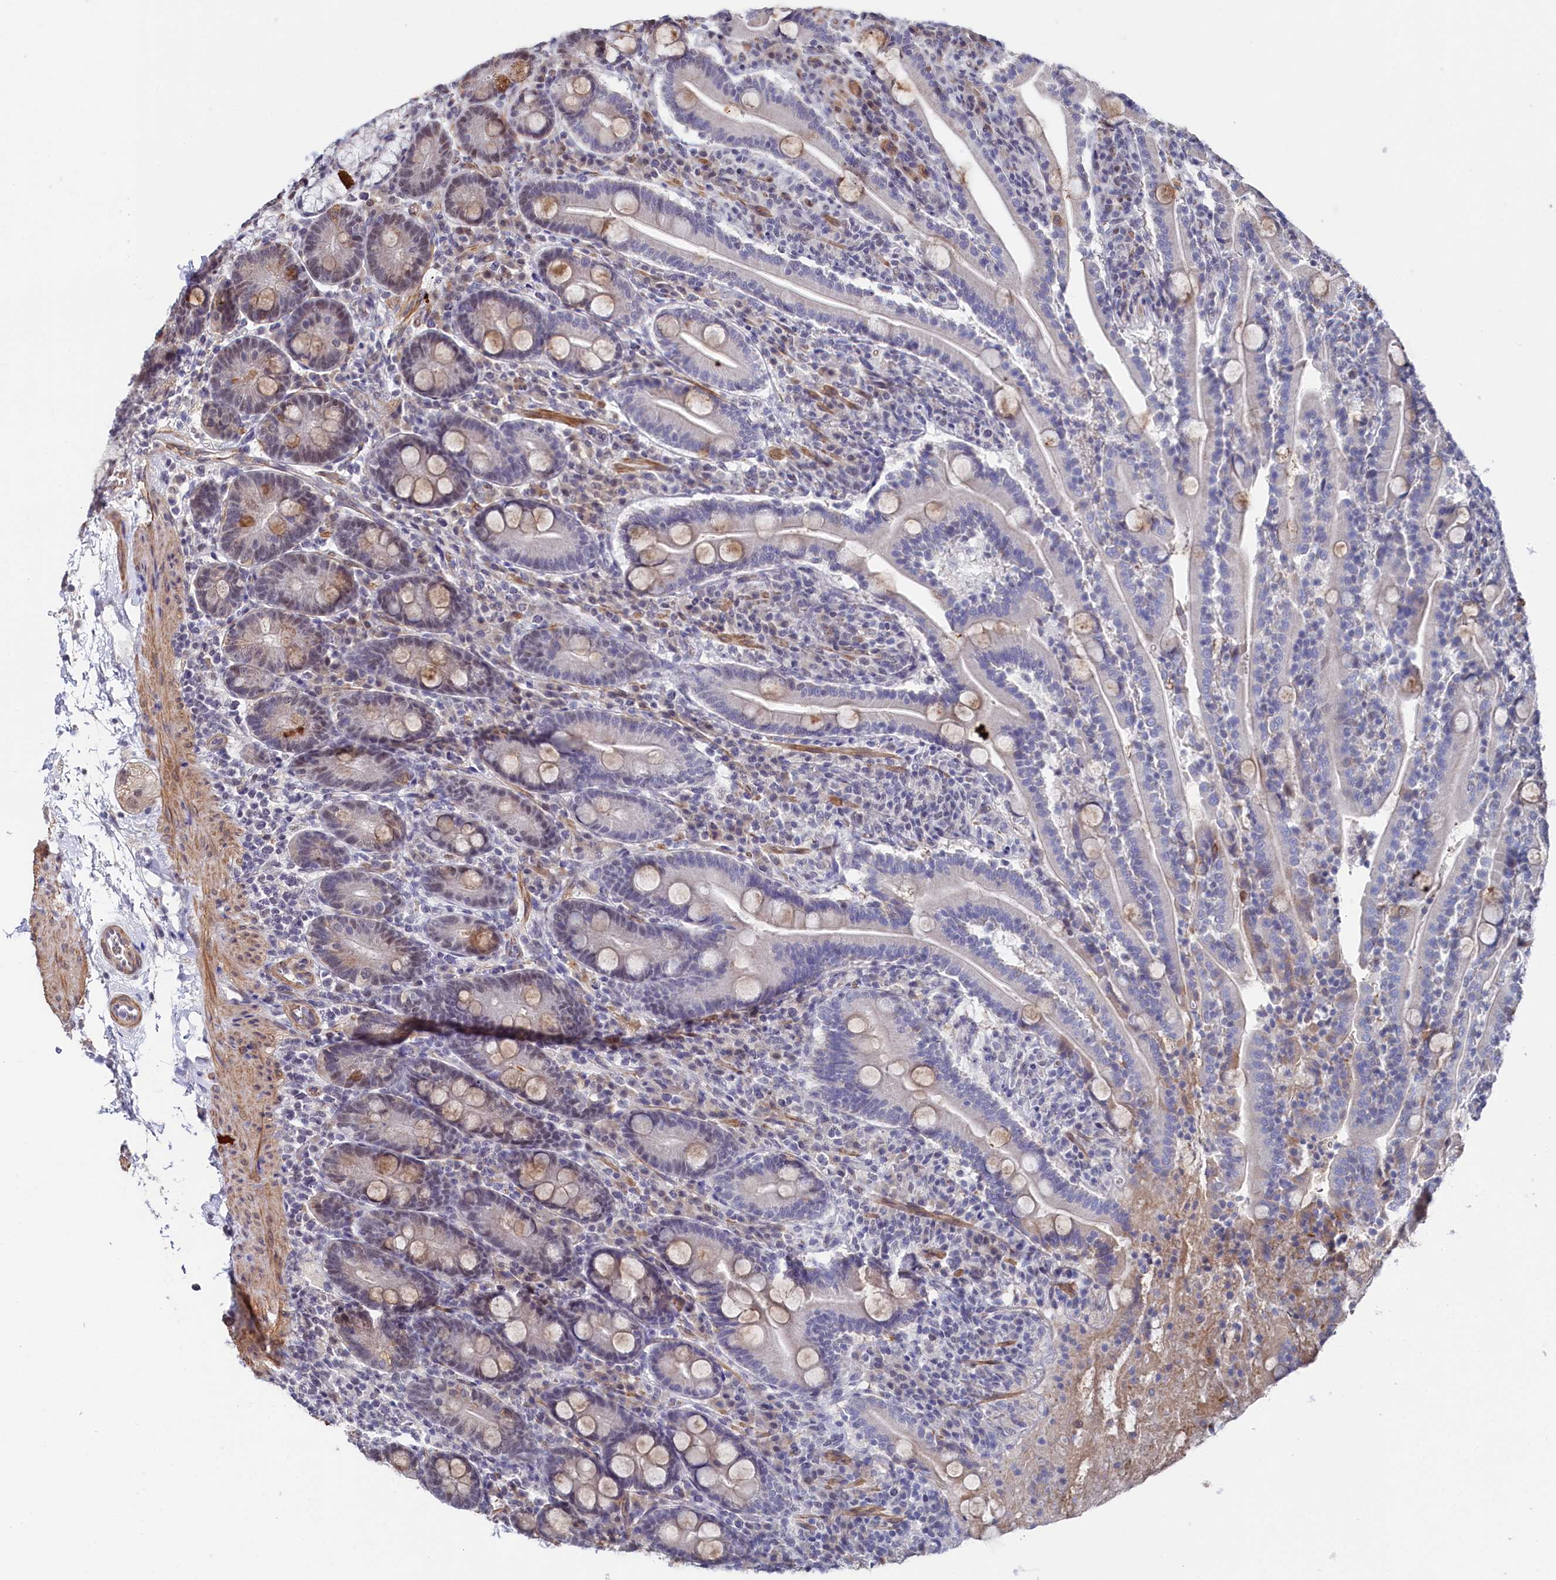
{"staining": {"intensity": "moderate", "quantity": "<25%", "location": "cytoplasmic/membranous,nuclear"}, "tissue": "duodenum", "cell_type": "Glandular cells", "image_type": "normal", "snomed": [{"axis": "morphology", "description": "Normal tissue, NOS"}, {"axis": "topography", "description": "Duodenum"}], "caption": "A low amount of moderate cytoplasmic/membranous,nuclear positivity is seen in approximately <25% of glandular cells in benign duodenum.", "gene": "TIGD4", "patient": {"sex": "male", "age": 35}}